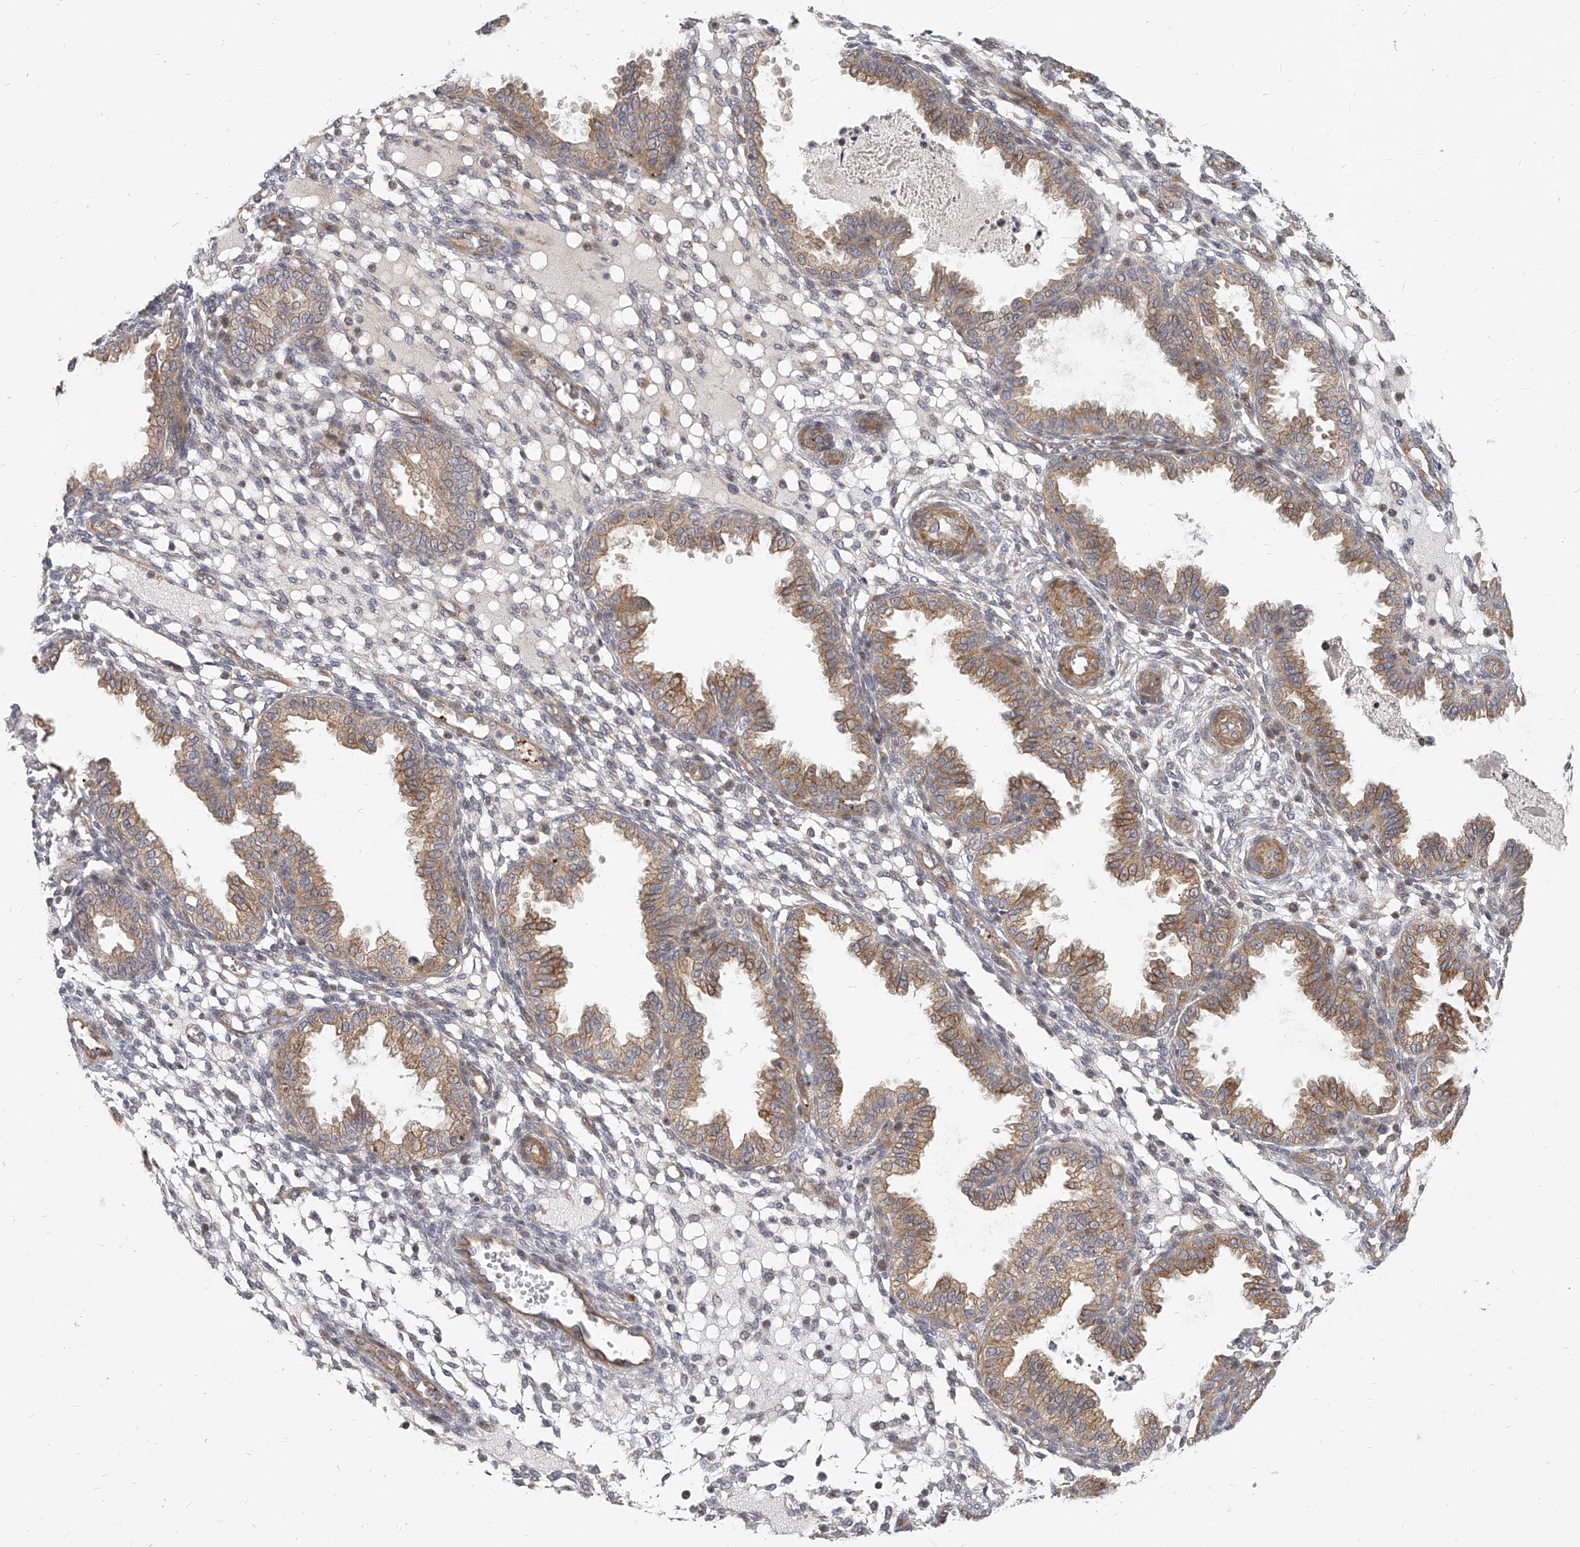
{"staining": {"intensity": "negative", "quantity": "none", "location": "none"}, "tissue": "endometrium", "cell_type": "Cells in endometrial stroma", "image_type": "normal", "snomed": [{"axis": "morphology", "description": "Normal tissue, NOS"}, {"axis": "topography", "description": "Endometrium"}], "caption": "This is a histopathology image of IHC staining of normal endometrium, which shows no staining in cells in endometrial stroma. The staining was performed using DAB to visualize the protein expression in brown, while the nuclei were stained in blue with hematoxylin (Magnification: 20x).", "gene": "SLC37A1", "patient": {"sex": "female", "age": 33}}